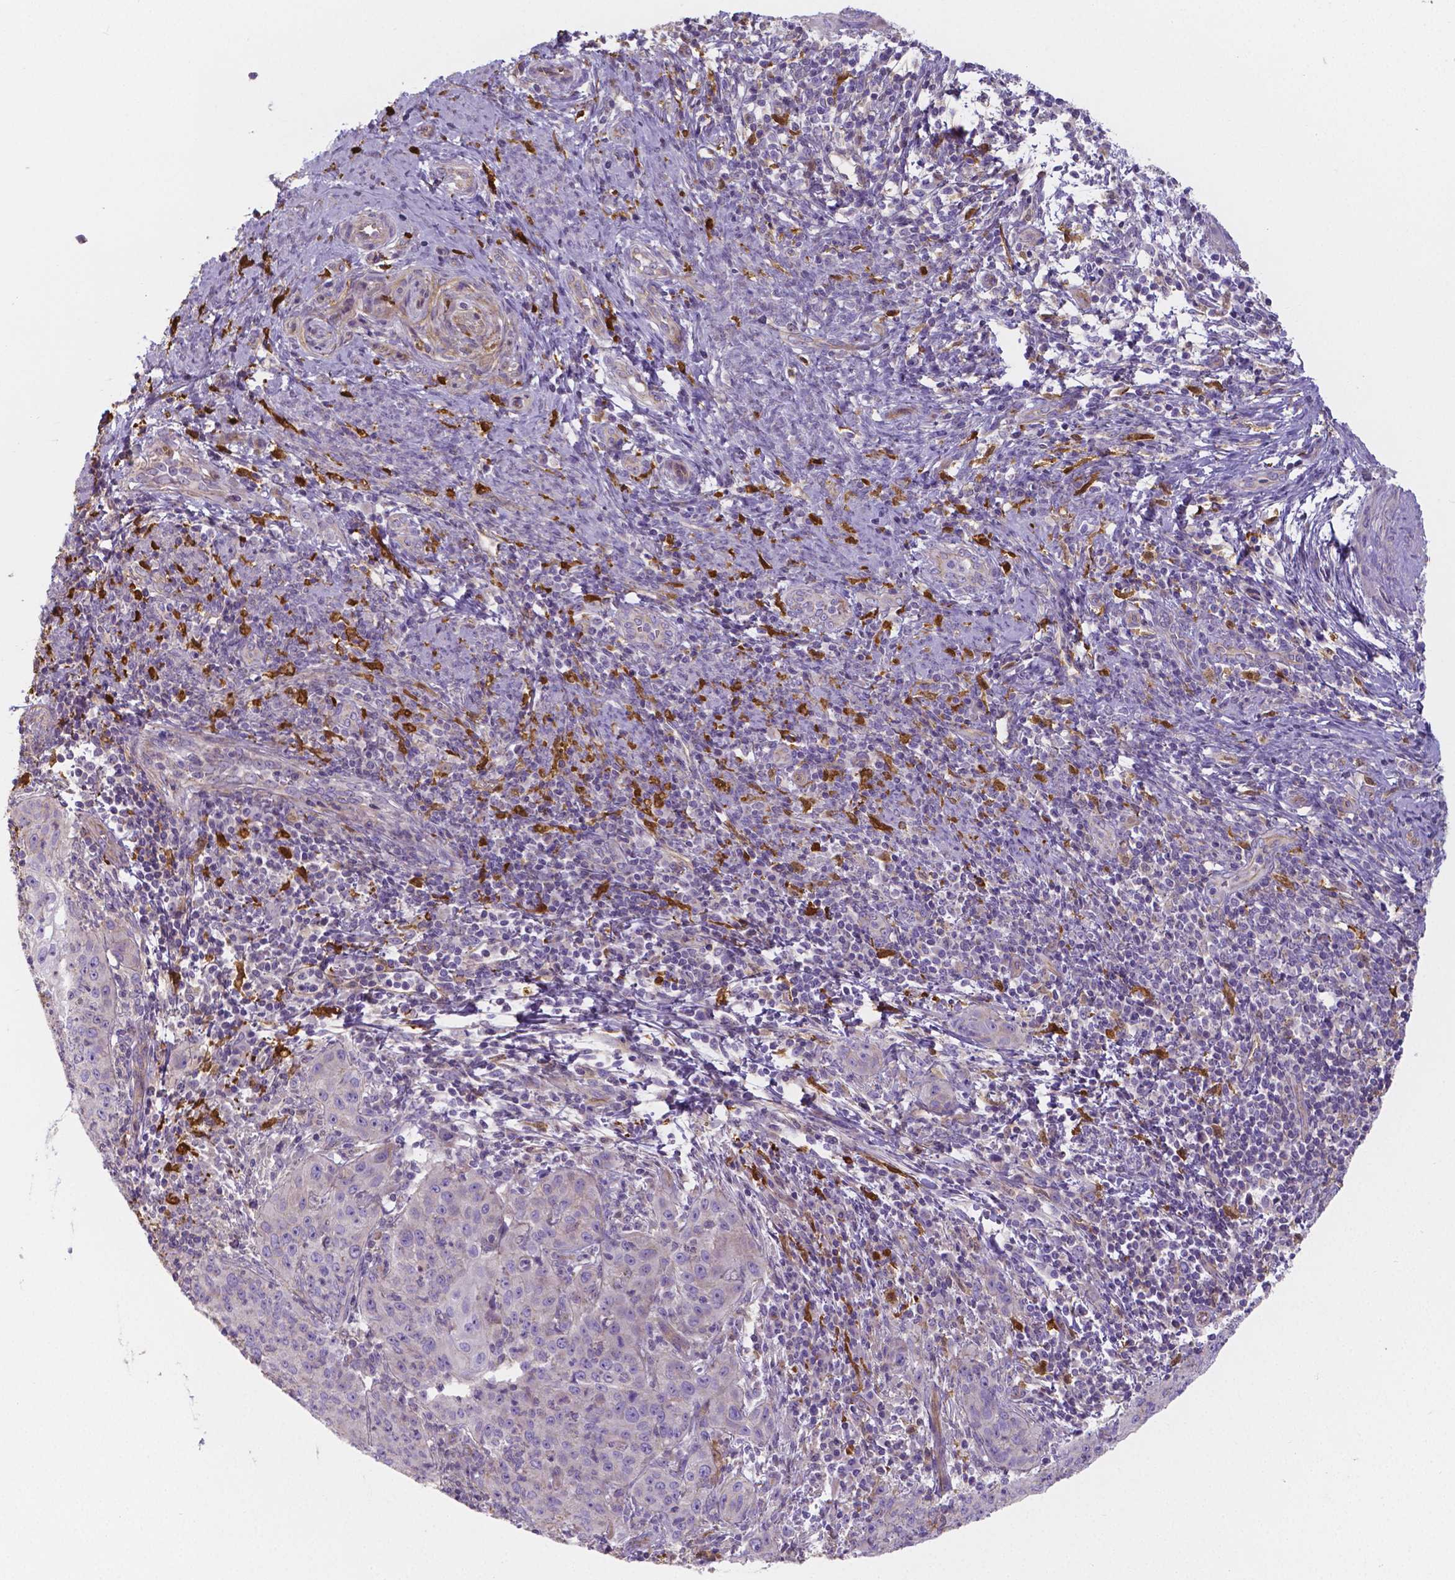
{"staining": {"intensity": "negative", "quantity": "none", "location": "none"}, "tissue": "cervical cancer", "cell_type": "Tumor cells", "image_type": "cancer", "snomed": [{"axis": "morphology", "description": "Squamous cell carcinoma, NOS"}, {"axis": "topography", "description": "Cervix"}], "caption": "The immunohistochemistry image has no significant positivity in tumor cells of cervical cancer (squamous cell carcinoma) tissue. (DAB (3,3'-diaminobenzidine) IHC visualized using brightfield microscopy, high magnification).", "gene": "CRMP1", "patient": {"sex": "female", "age": 30}}